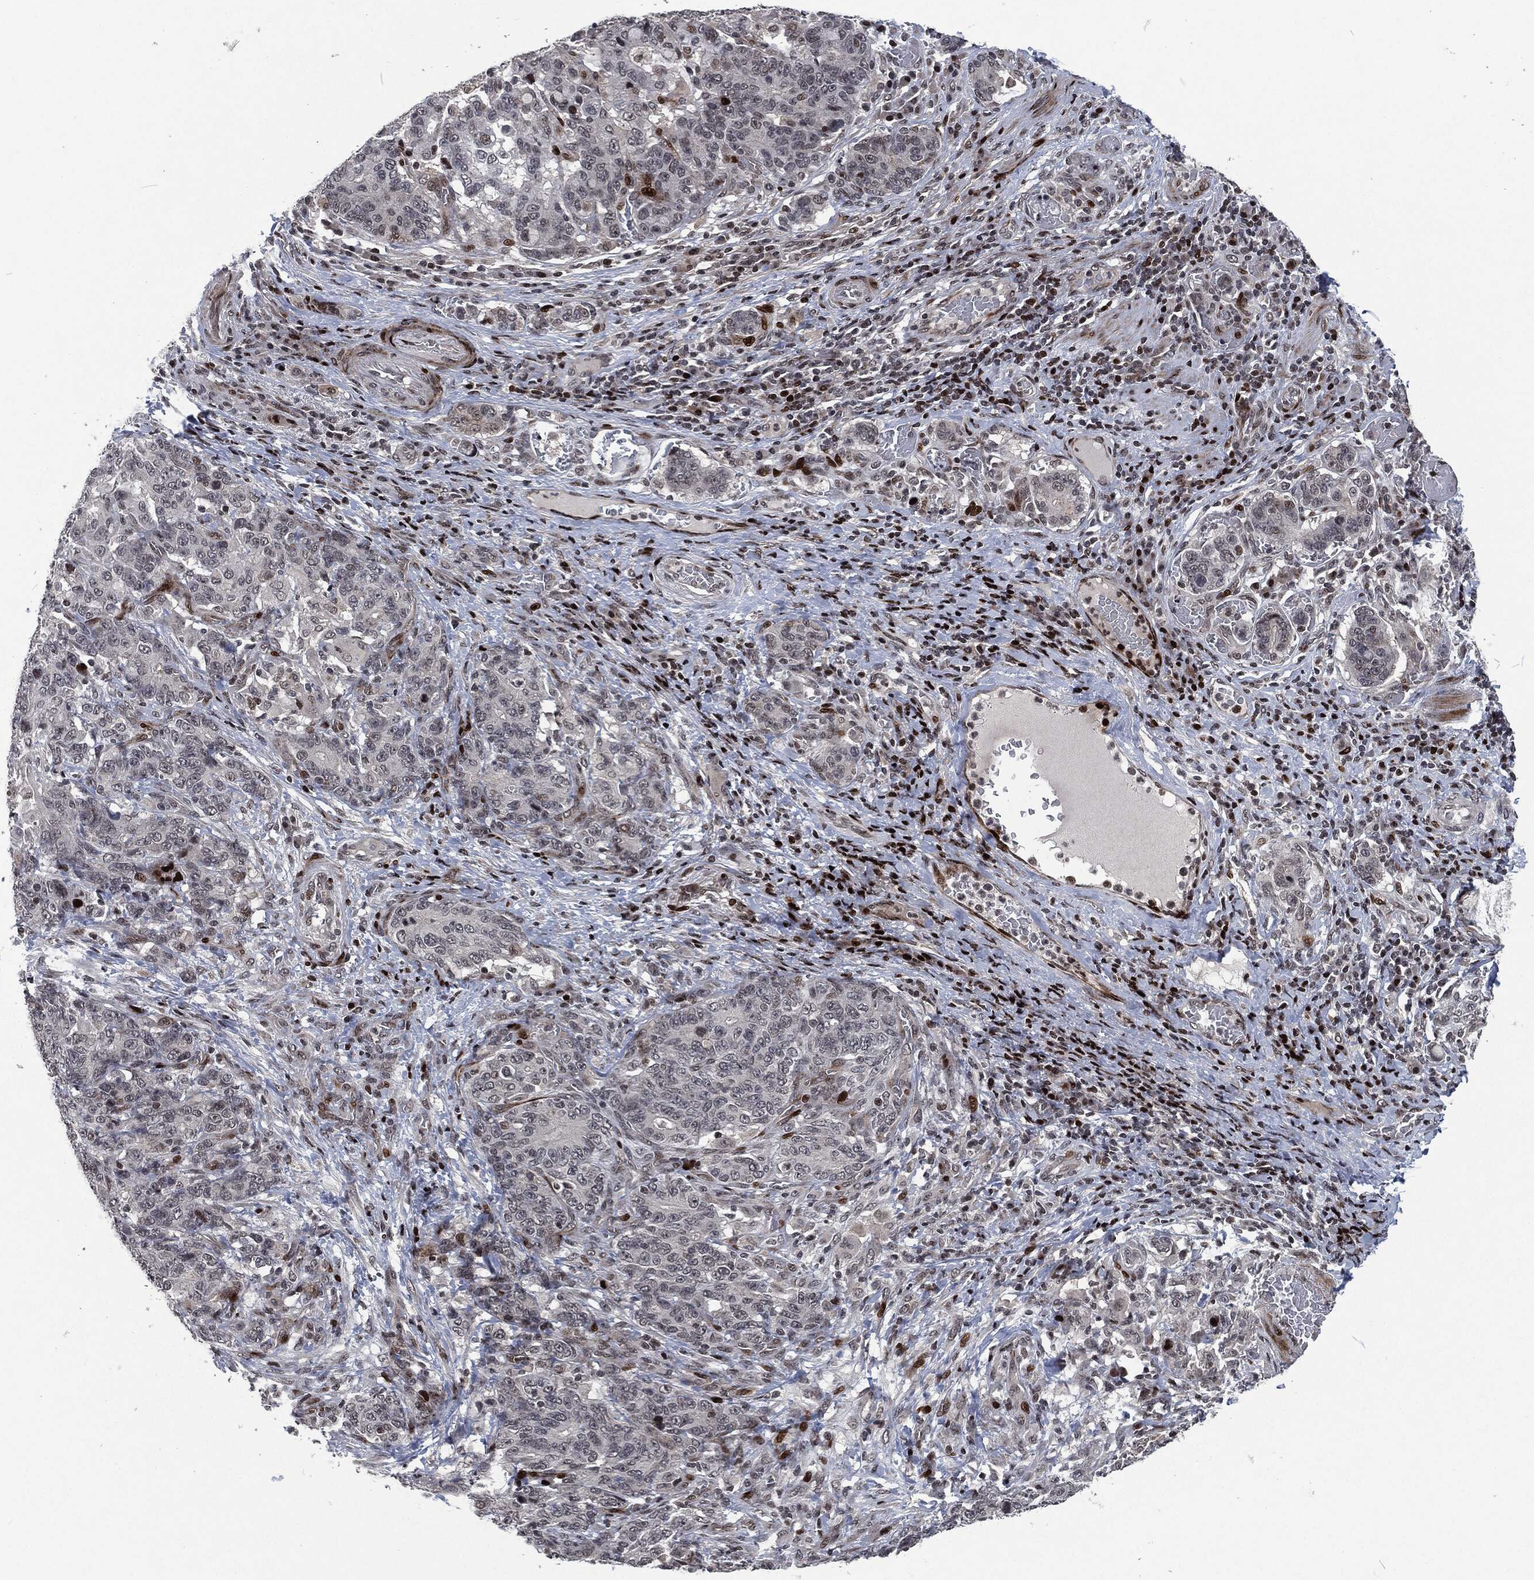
{"staining": {"intensity": "negative", "quantity": "none", "location": "none"}, "tissue": "stomach cancer", "cell_type": "Tumor cells", "image_type": "cancer", "snomed": [{"axis": "morphology", "description": "Normal tissue, NOS"}, {"axis": "morphology", "description": "Adenocarcinoma, NOS"}, {"axis": "topography", "description": "Stomach"}], "caption": "An immunohistochemistry histopathology image of stomach cancer (adenocarcinoma) is shown. There is no staining in tumor cells of stomach cancer (adenocarcinoma).", "gene": "EGFR", "patient": {"sex": "female", "age": 64}}